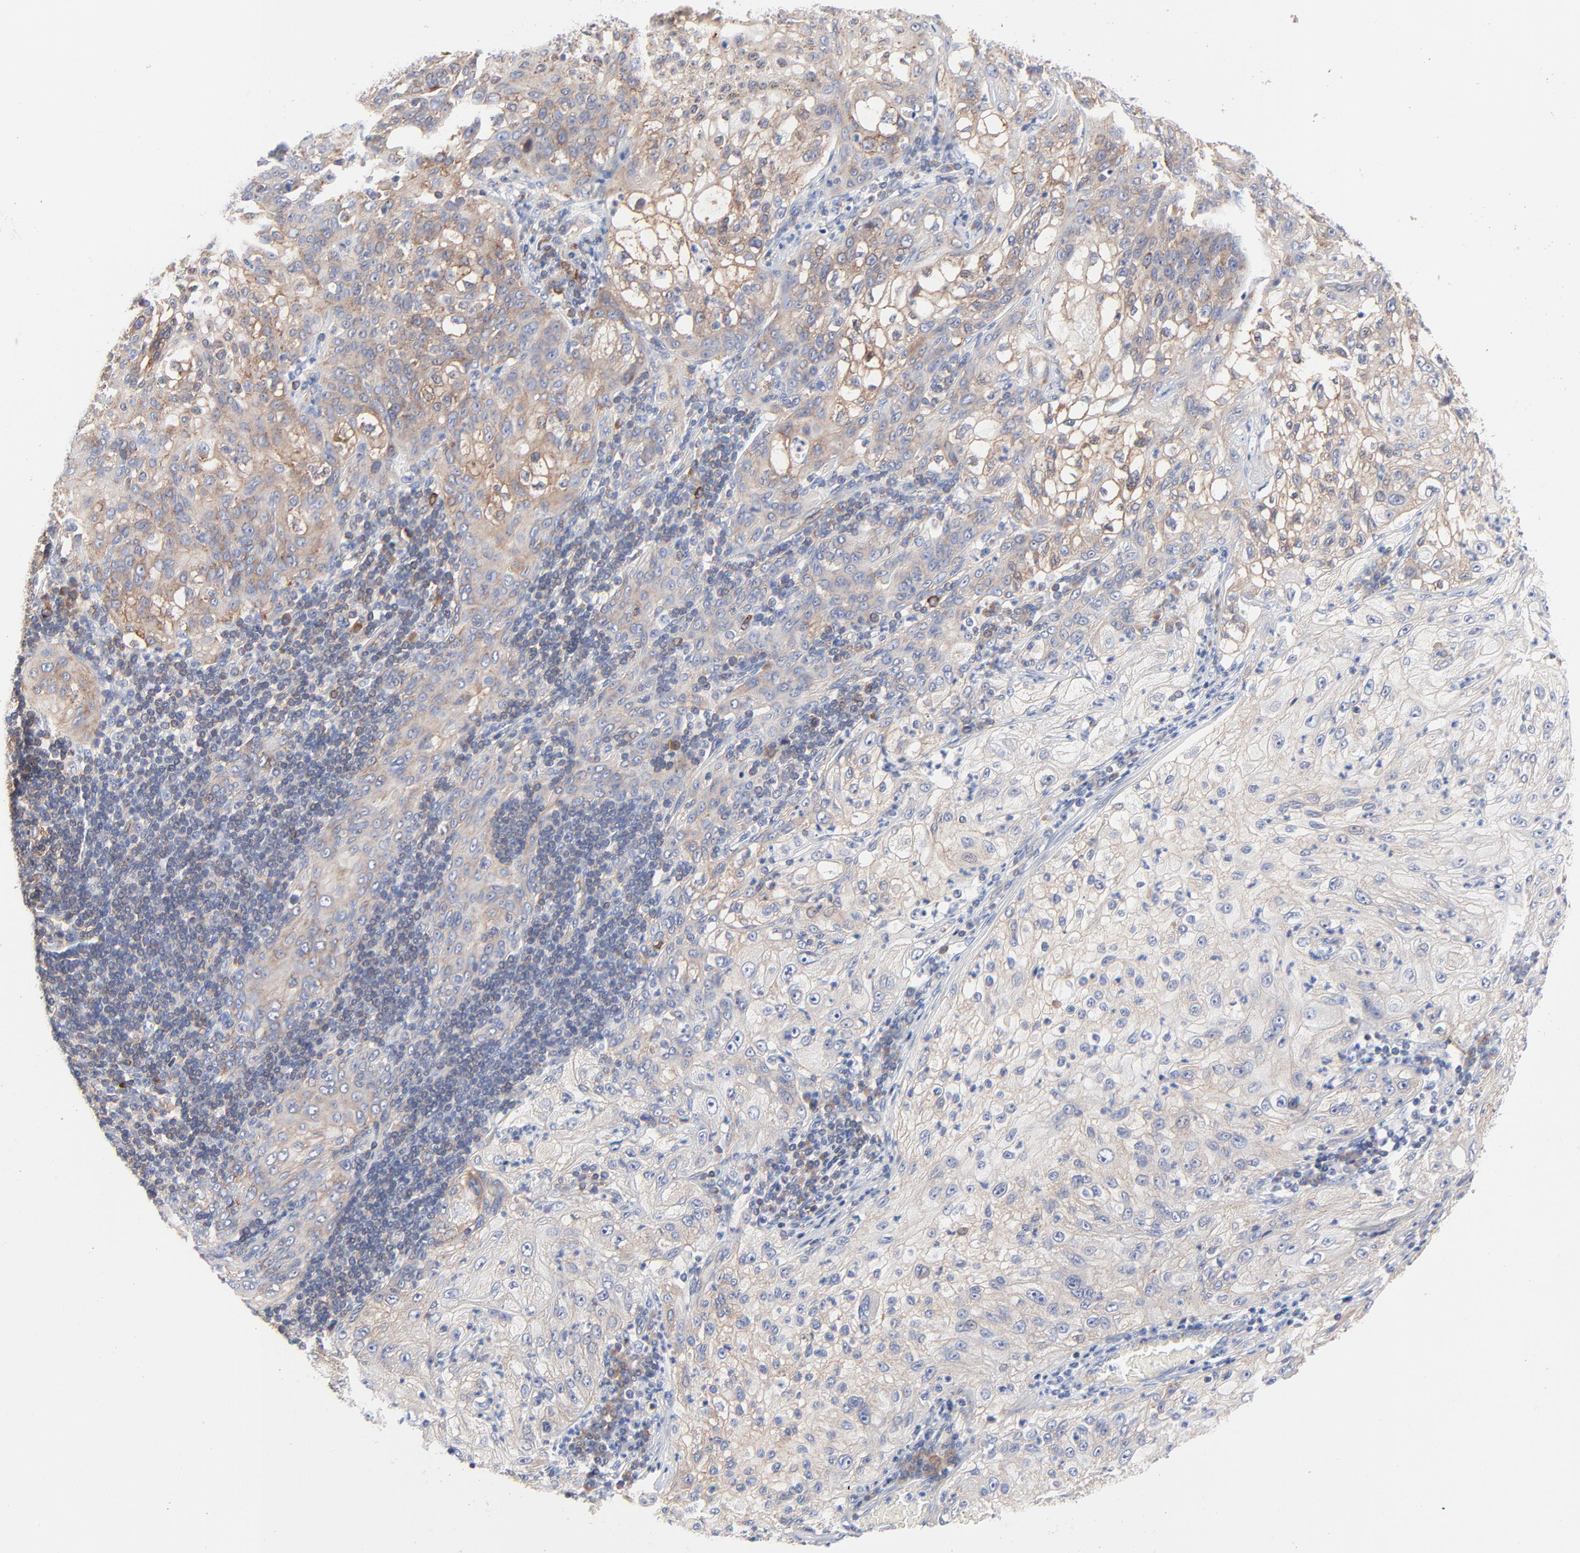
{"staining": {"intensity": "moderate", "quantity": ">75%", "location": "cytoplasmic/membranous"}, "tissue": "lung cancer", "cell_type": "Tumor cells", "image_type": "cancer", "snomed": [{"axis": "morphology", "description": "Inflammation, NOS"}, {"axis": "morphology", "description": "Squamous cell carcinoma, NOS"}, {"axis": "topography", "description": "Lymph node"}, {"axis": "topography", "description": "Soft tissue"}, {"axis": "topography", "description": "Lung"}], "caption": "Protein expression analysis of human squamous cell carcinoma (lung) reveals moderate cytoplasmic/membranous staining in approximately >75% of tumor cells.", "gene": "CD2AP", "patient": {"sex": "male", "age": 66}}